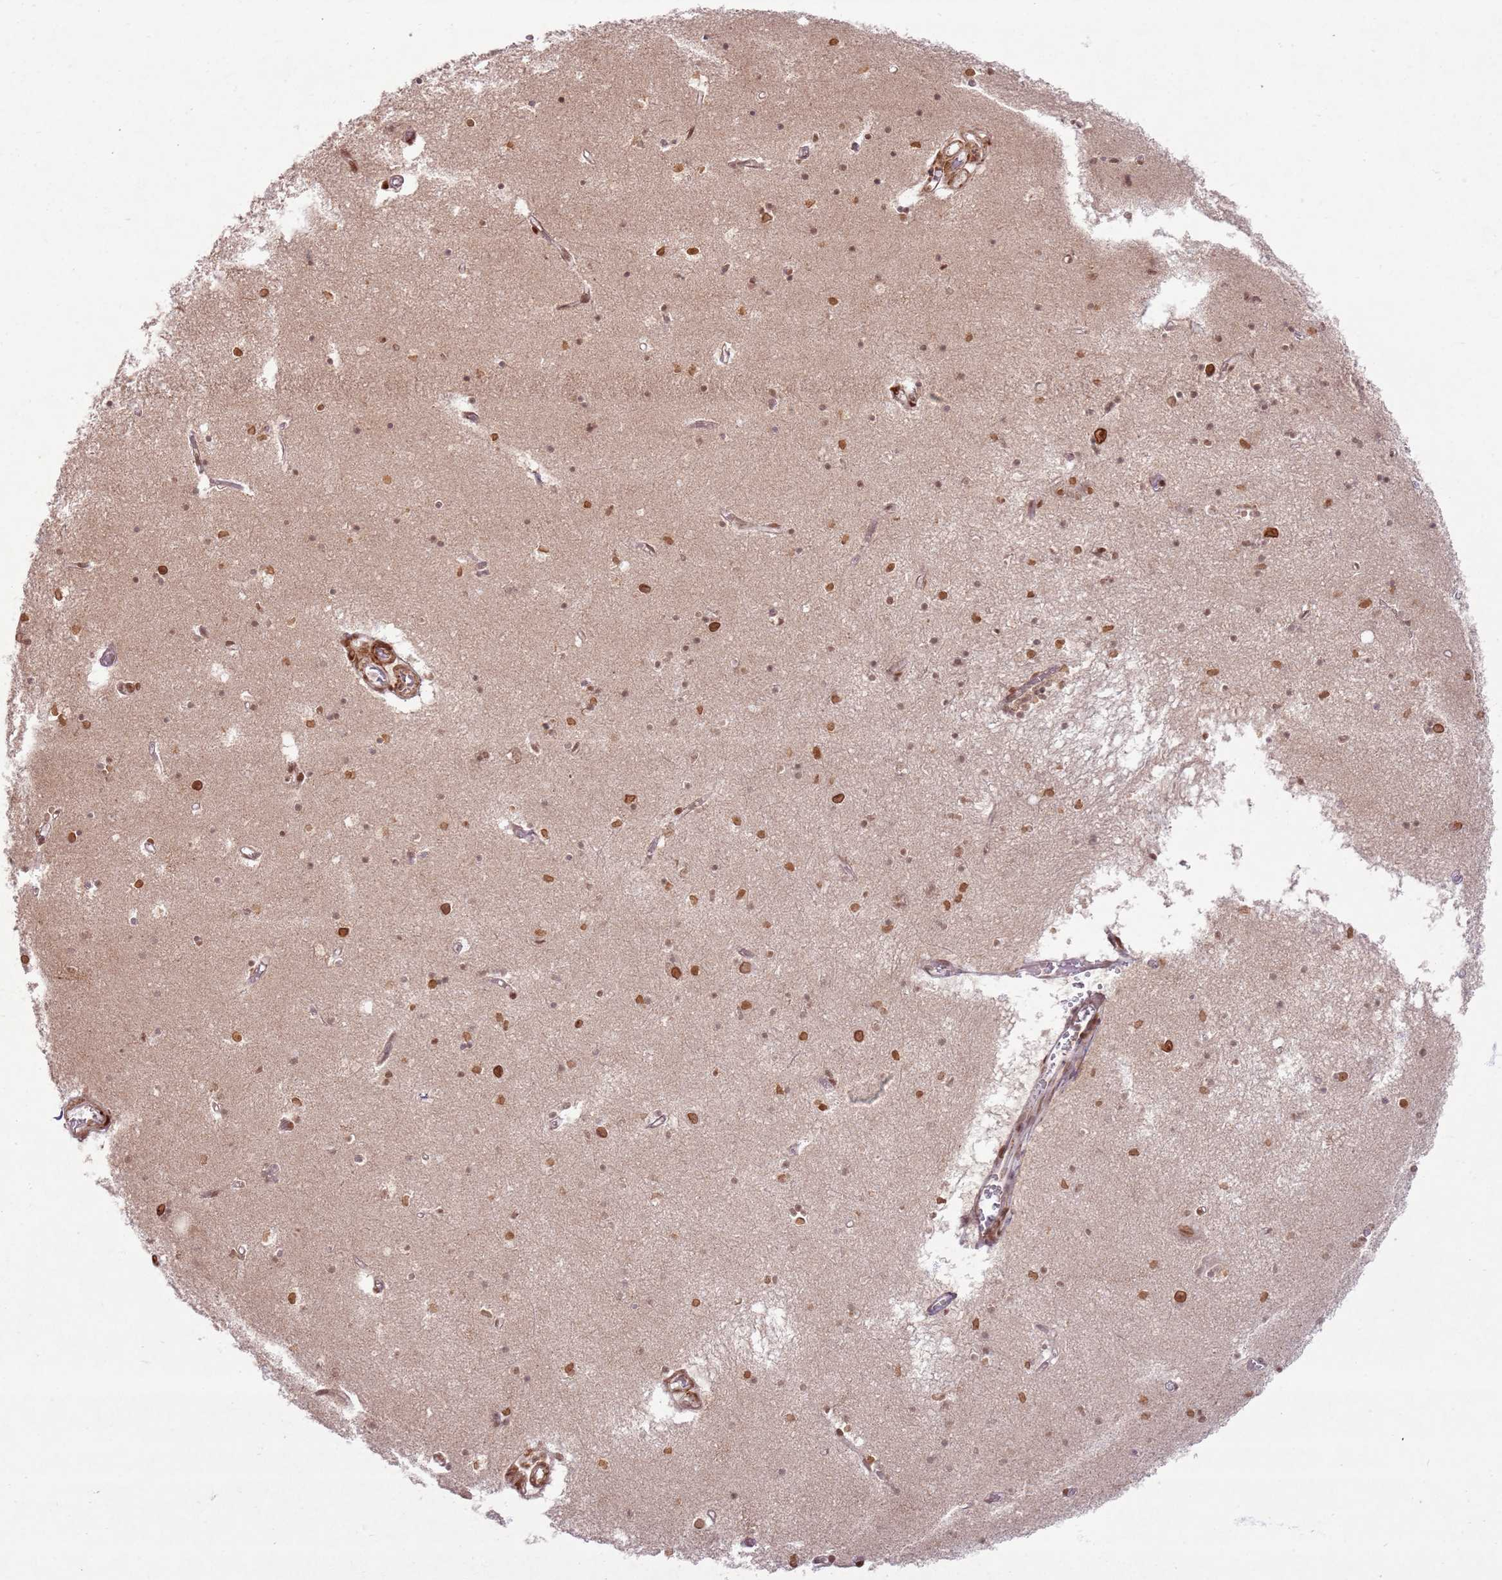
{"staining": {"intensity": "moderate", "quantity": ">75%", "location": "cytoplasmic/membranous"}, "tissue": "hippocampus", "cell_type": "Glial cells", "image_type": "normal", "snomed": [{"axis": "morphology", "description": "Normal tissue, NOS"}, {"axis": "topography", "description": "Hippocampus"}], "caption": "There is medium levels of moderate cytoplasmic/membranous expression in glial cells of benign hippocampus, as demonstrated by immunohistochemical staining (brown color).", "gene": "KLHL36", "patient": {"sex": "male", "age": 70}}